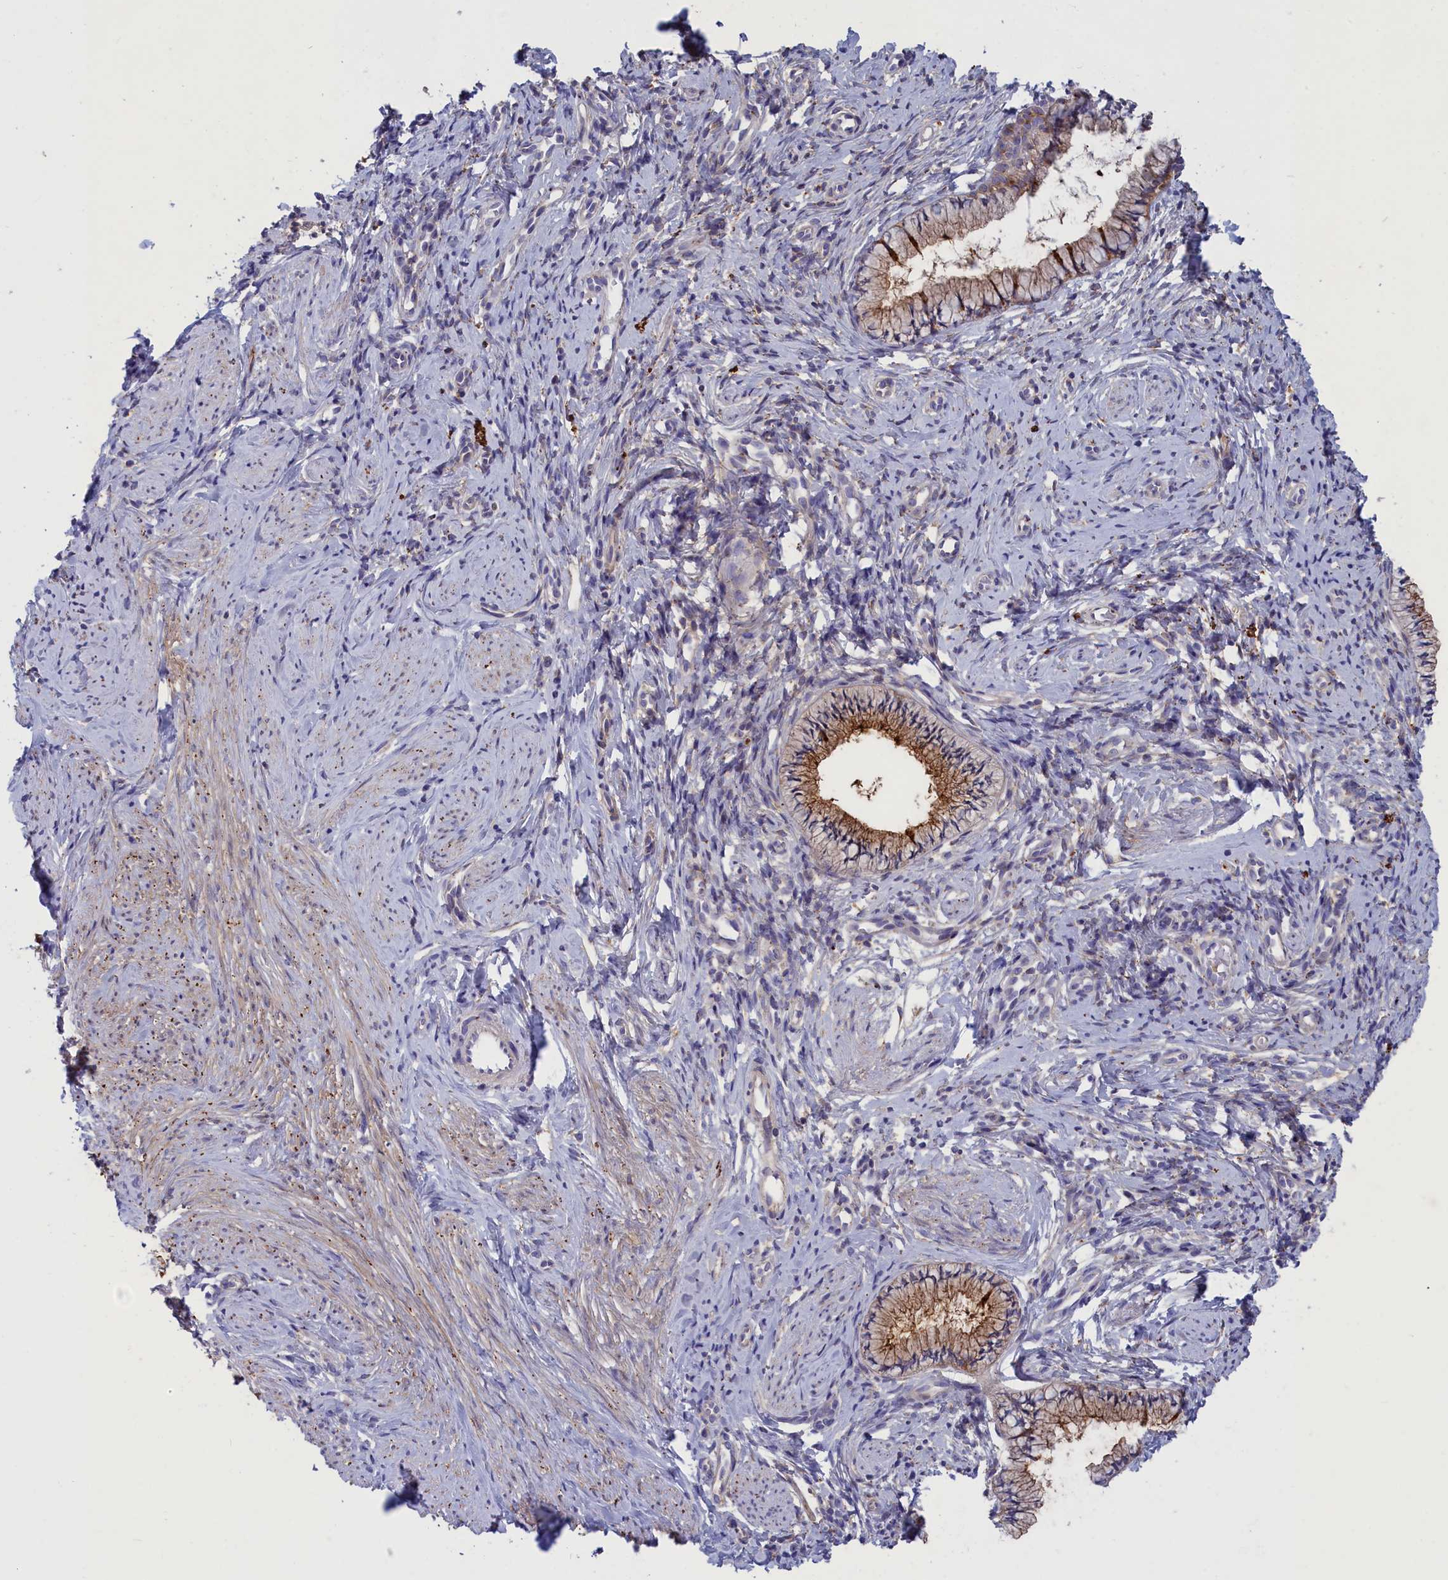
{"staining": {"intensity": "moderate", "quantity": ">75%", "location": "cytoplasmic/membranous"}, "tissue": "cervix", "cell_type": "Glandular cells", "image_type": "normal", "snomed": [{"axis": "morphology", "description": "Normal tissue, NOS"}, {"axis": "topography", "description": "Cervix"}], "caption": "Human cervix stained for a protein (brown) demonstrates moderate cytoplasmic/membranous positive expression in approximately >75% of glandular cells.", "gene": "SCAMP4", "patient": {"sex": "female", "age": 57}}